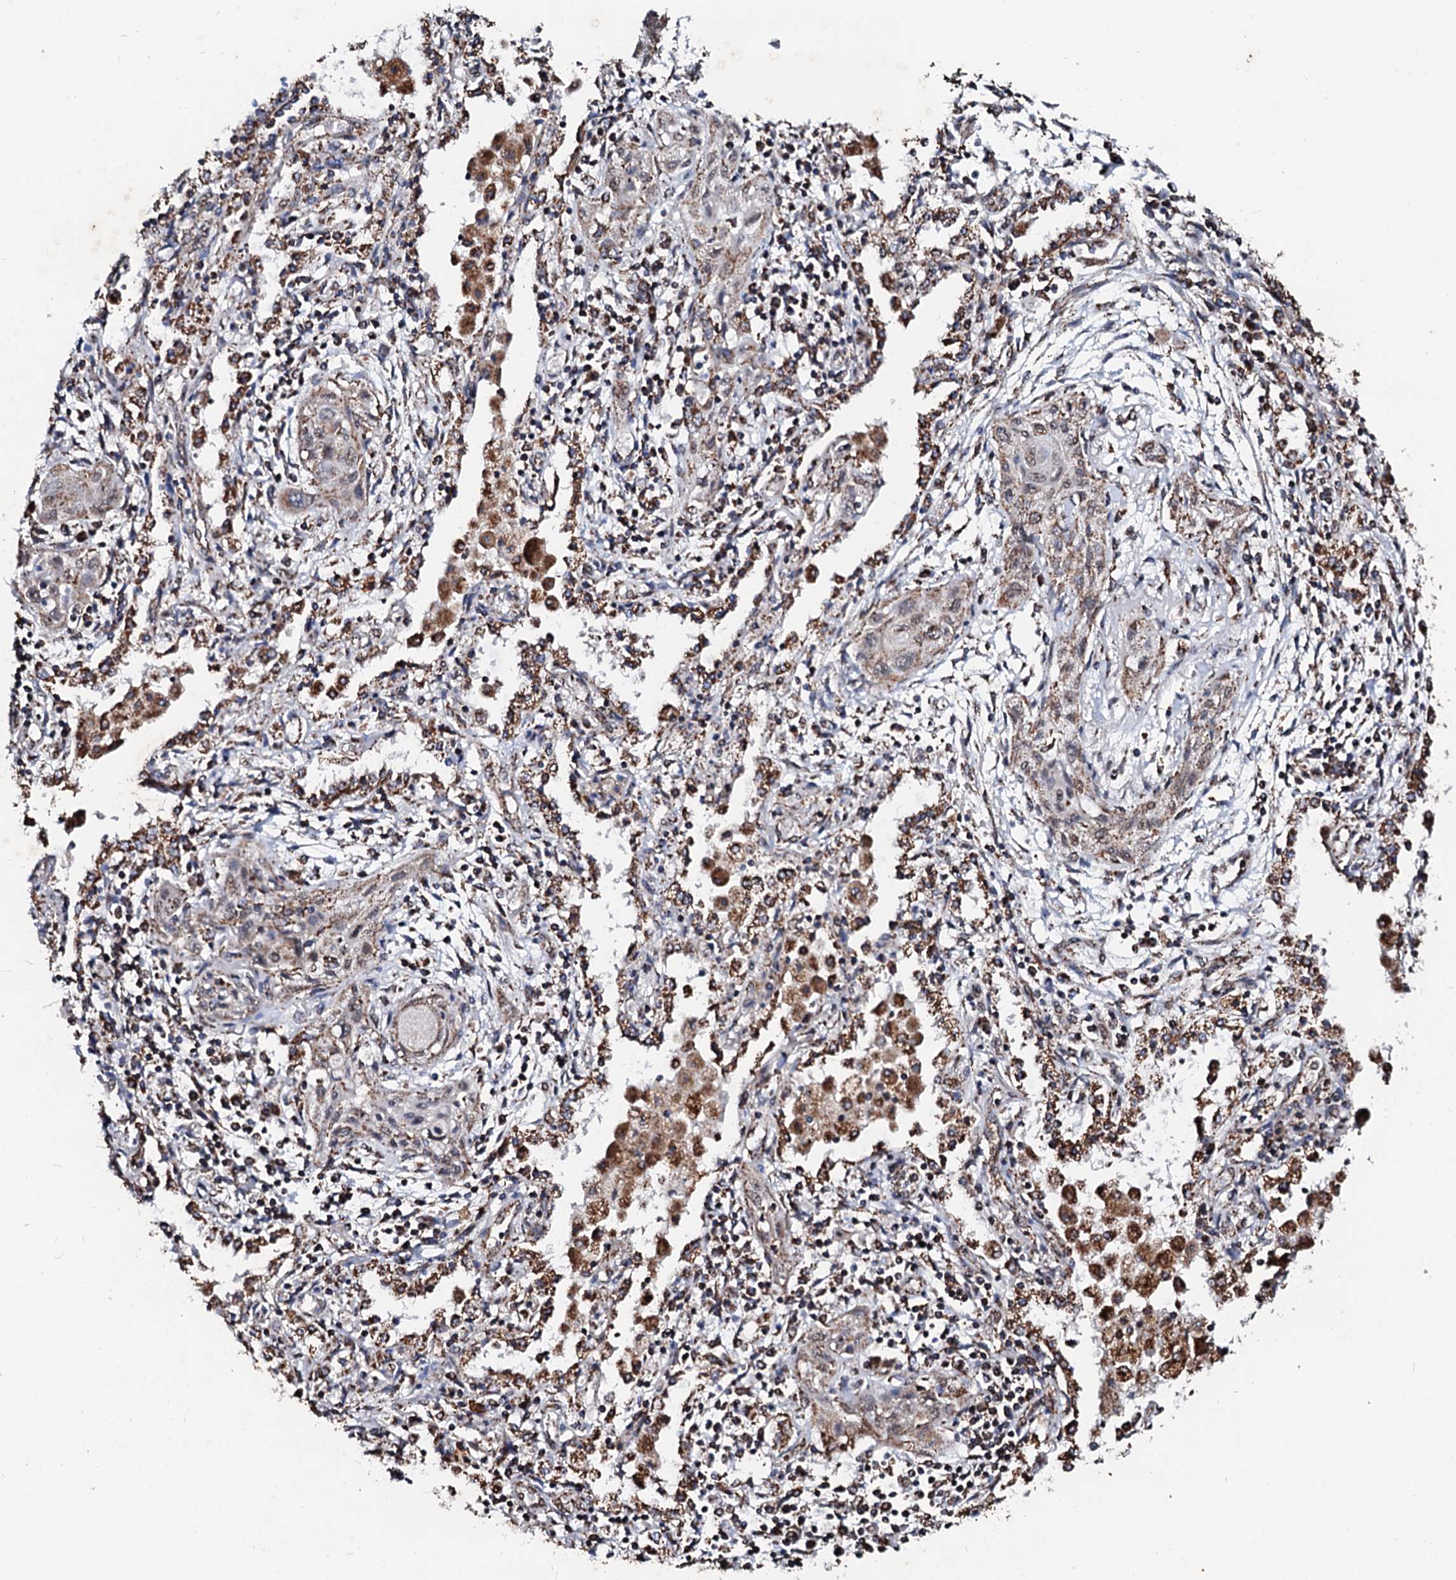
{"staining": {"intensity": "weak", "quantity": ">75%", "location": "cytoplasmic/membranous"}, "tissue": "lung cancer", "cell_type": "Tumor cells", "image_type": "cancer", "snomed": [{"axis": "morphology", "description": "Squamous cell carcinoma, NOS"}, {"axis": "topography", "description": "Lung"}], "caption": "An image of lung cancer (squamous cell carcinoma) stained for a protein exhibits weak cytoplasmic/membranous brown staining in tumor cells.", "gene": "SECISBP2L", "patient": {"sex": "female", "age": 47}}